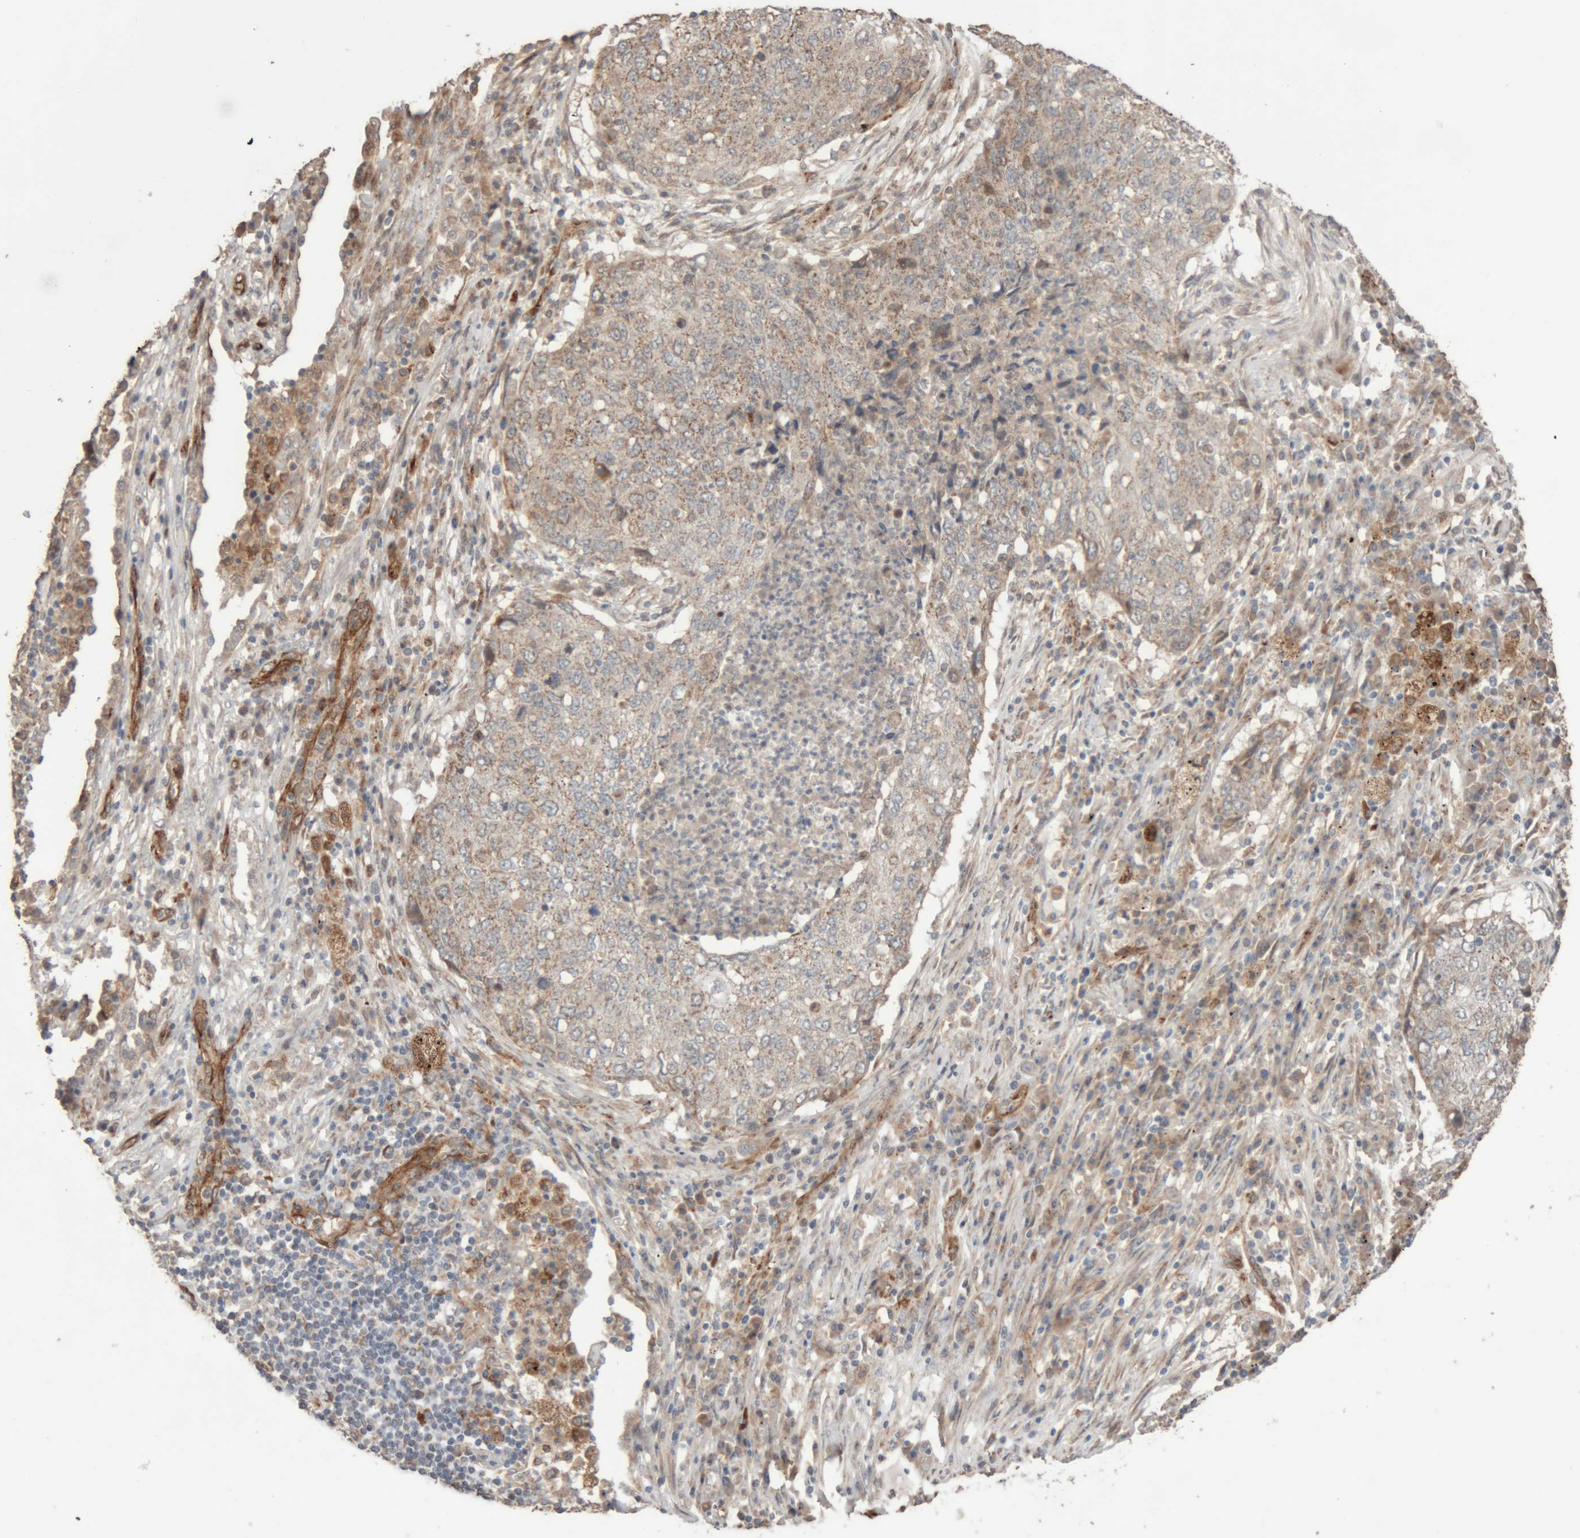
{"staining": {"intensity": "weak", "quantity": "<25%", "location": "cytoplasmic/membranous"}, "tissue": "lung cancer", "cell_type": "Tumor cells", "image_type": "cancer", "snomed": [{"axis": "morphology", "description": "Squamous cell carcinoma, NOS"}, {"axis": "topography", "description": "Lung"}], "caption": "A micrograph of lung cancer stained for a protein shows no brown staining in tumor cells.", "gene": "RAB32", "patient": {"sex": "female", "age": 63}}